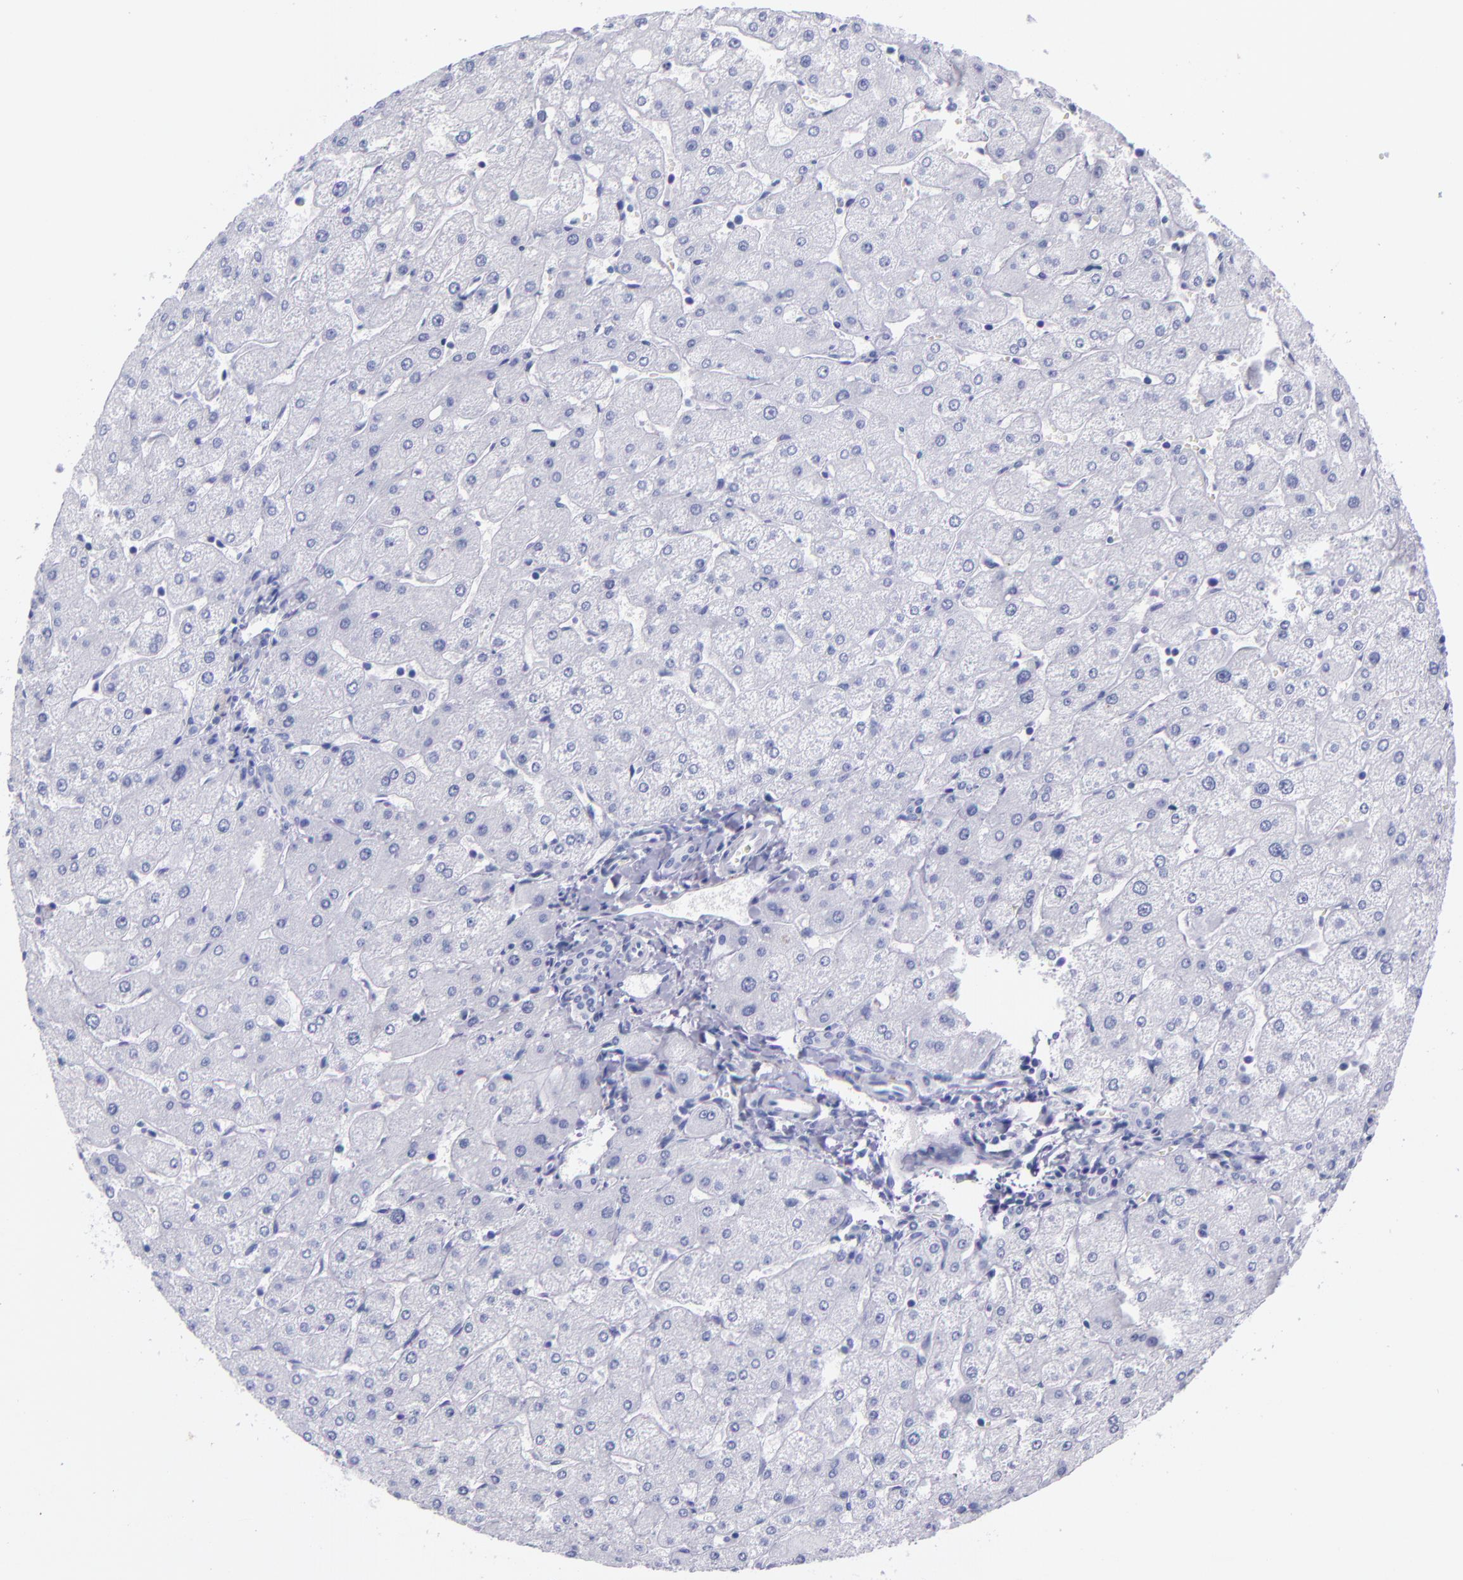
{"staining": {"intensity": "negative", "quantity": "none", "location": "none"}, "tissue": "liver", "cell_type": "Cholangiocytes", "image_type": "normal", "snomed": [{"axis": "morphology", "description": "Normal tissue, NOS"}, {"axis": "topography", "description": "Liver"}], "caption": "Immunohistochemistry (IHC) image of unremarkable liver: liver stained with DAB (3,3'-diaminobenzidine) reveals no significant protein positivity in cholangiocytes. Nuclei are stained in blue.", "gene": "SV2A", "patient": {"sex": "male", "age": 67}}